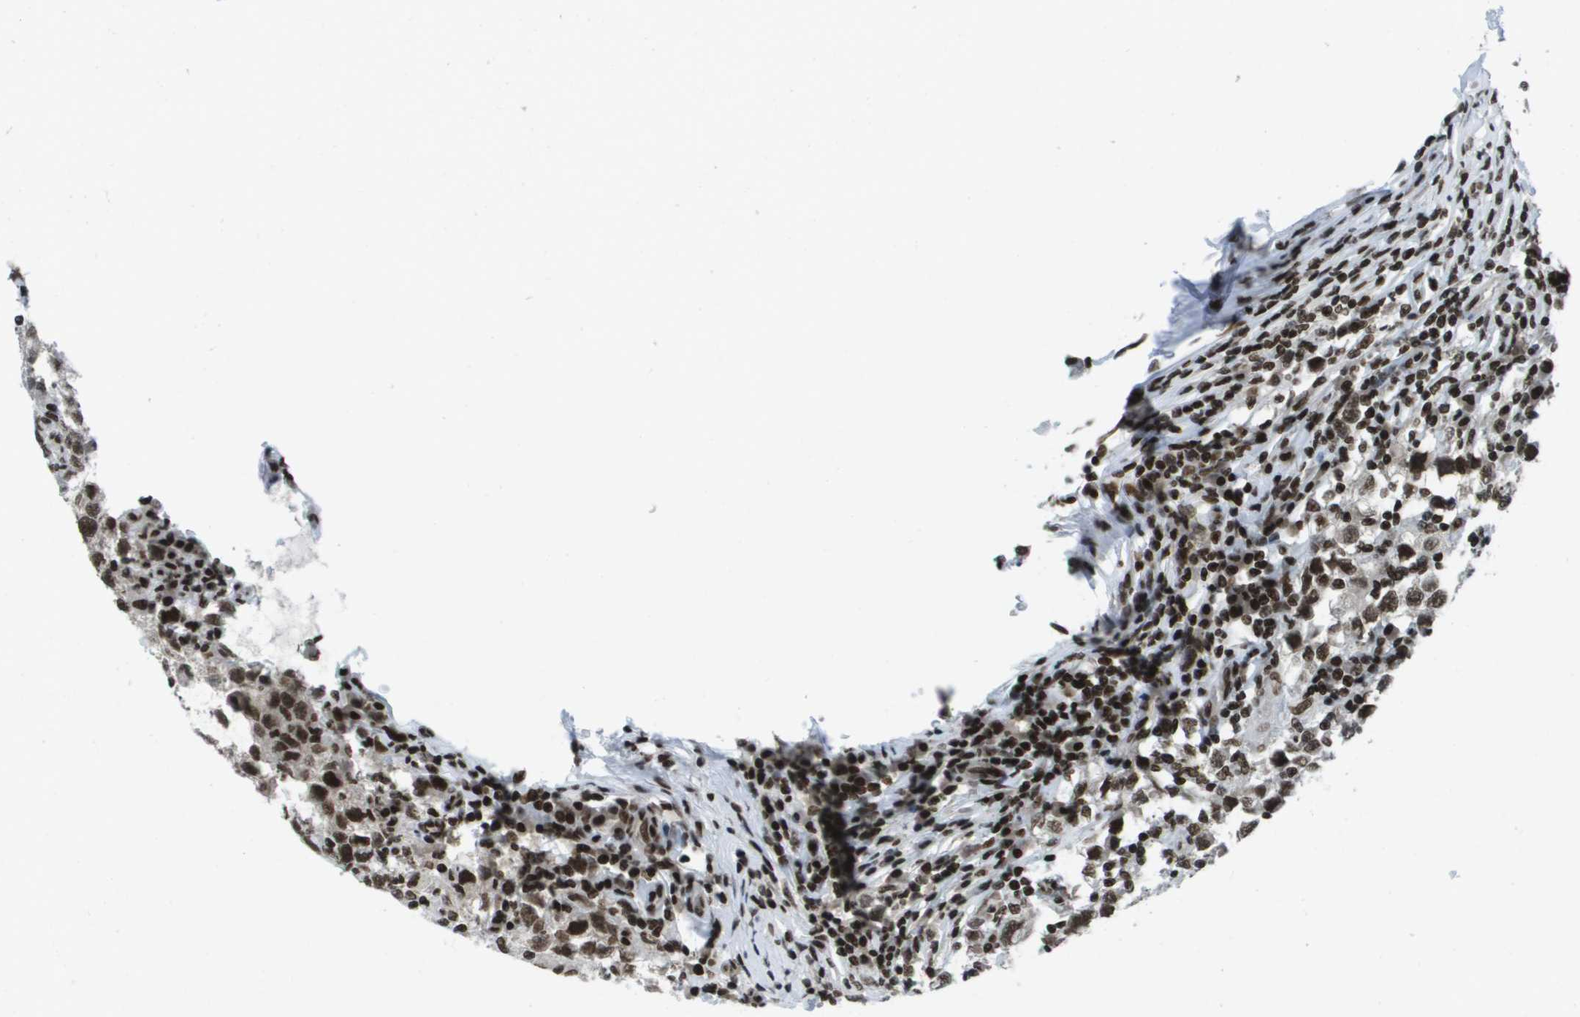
{"staining": {"intensity": "strong", "quantity": ">75%", "location": "nuclear"}, "tissue": "testis cancer", "cell_type": "Tumor cells", "image_type": "cancer", "snomed": [{"axis": "morphology", "description": "Carcinoma, Embryonal, NOS"}, {"axis": "topography", "description": "Testis"}], "caption": "This photomicrograph displays IHC staining of testis cancer (embryonal carcinoma), with high strong nuclear staining in about >75% of tumor cells.", "gene": "GLYR1", "patient": {"sex": "male", "age": 21}}